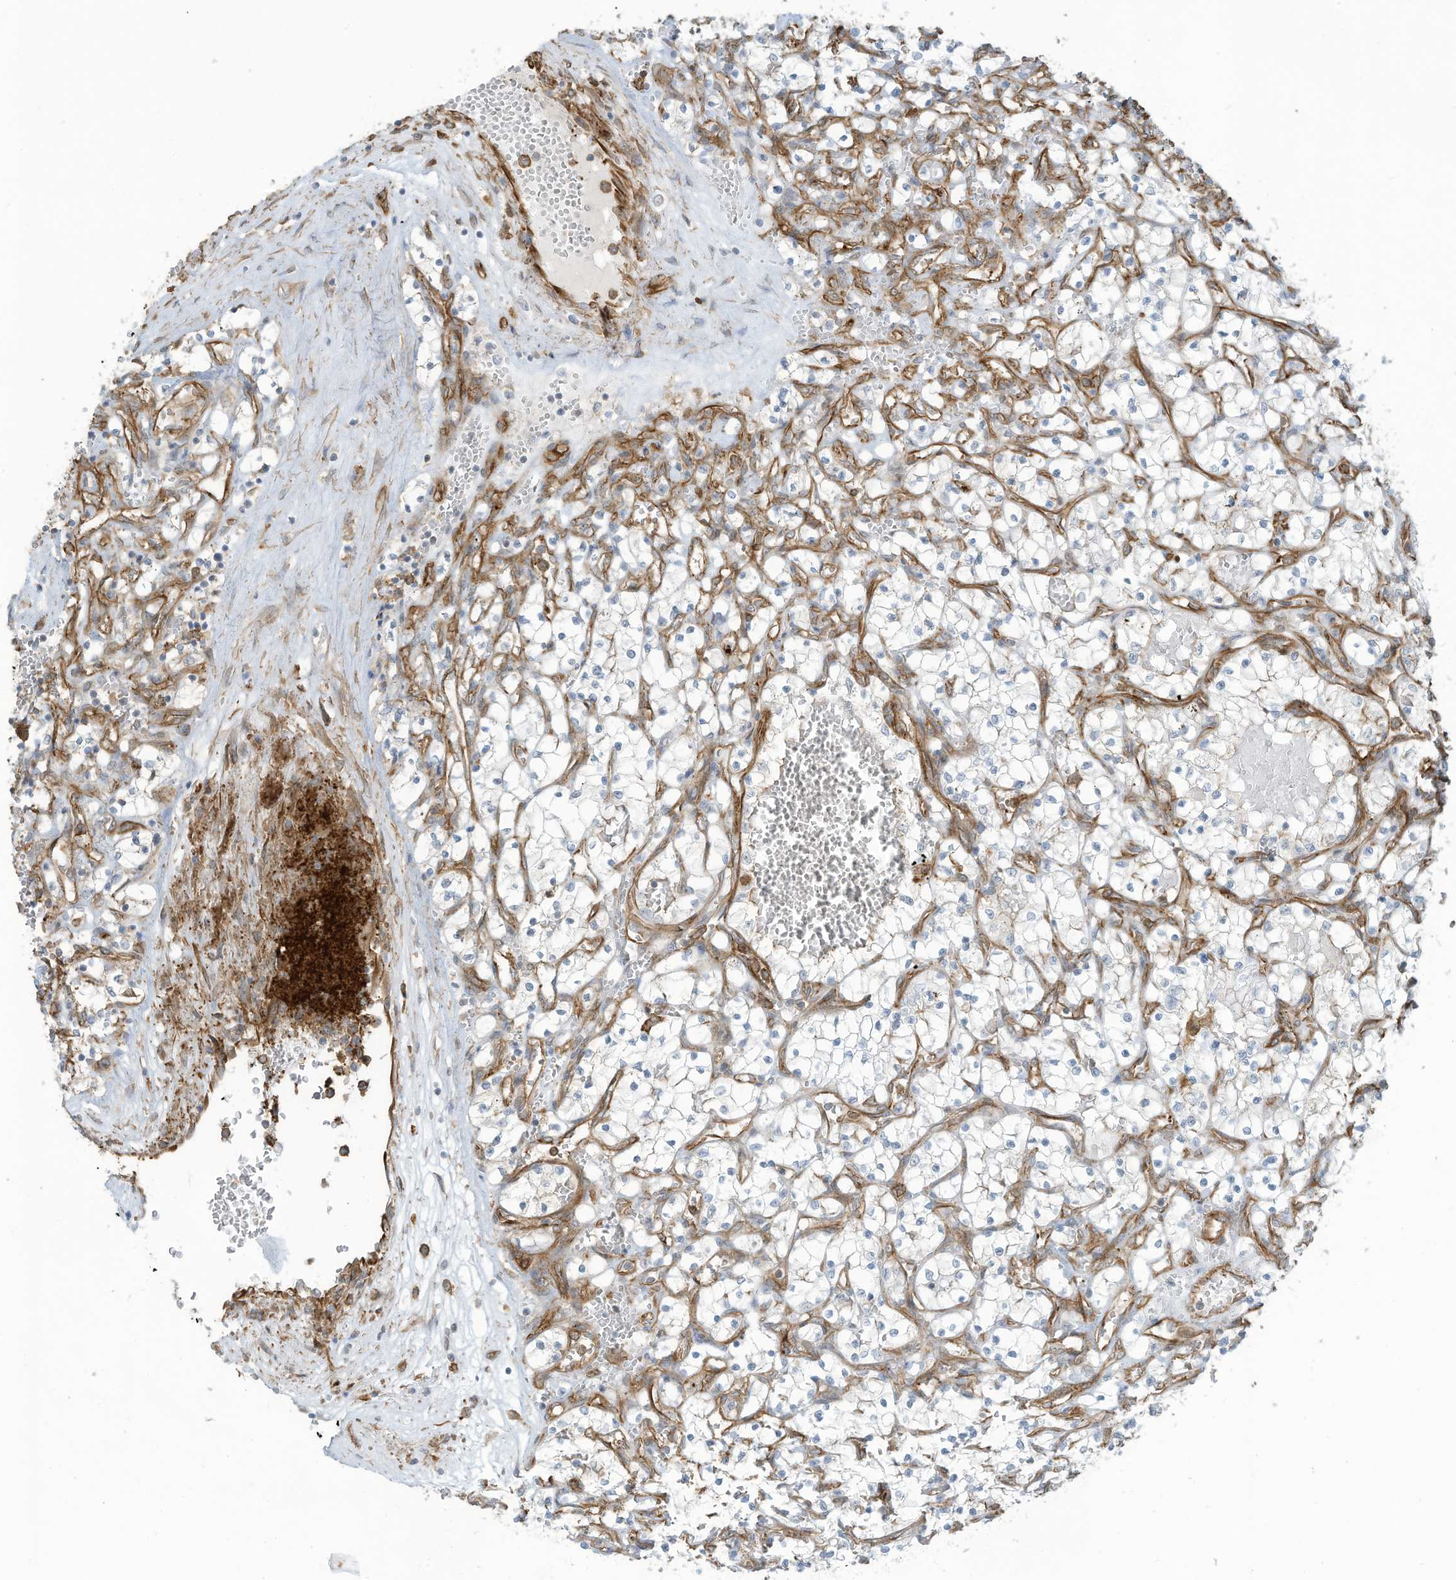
{"staining": {"intensity": "weak", "quantity": "25%-75%", "location": "cytoplasmic/membranous"}, "tissue": "renal cancer", "cell_type": "Tumor cells", "image_type": "cancer", "snomed": [{"axis": "morphology", "description": "Adenocarcinoma, NOS"}, {"axis": "topography", "description": "Kidney"}], "caption": "About 25%-75% of tumor cells in adenocarcinoma (renal) exhibit weak cytoplasmic/membranous protein staining as visualized by brown immunohistochemical staining.", "gene": "SLC9A2", "patient": {"sex": "female", "age": 69}}